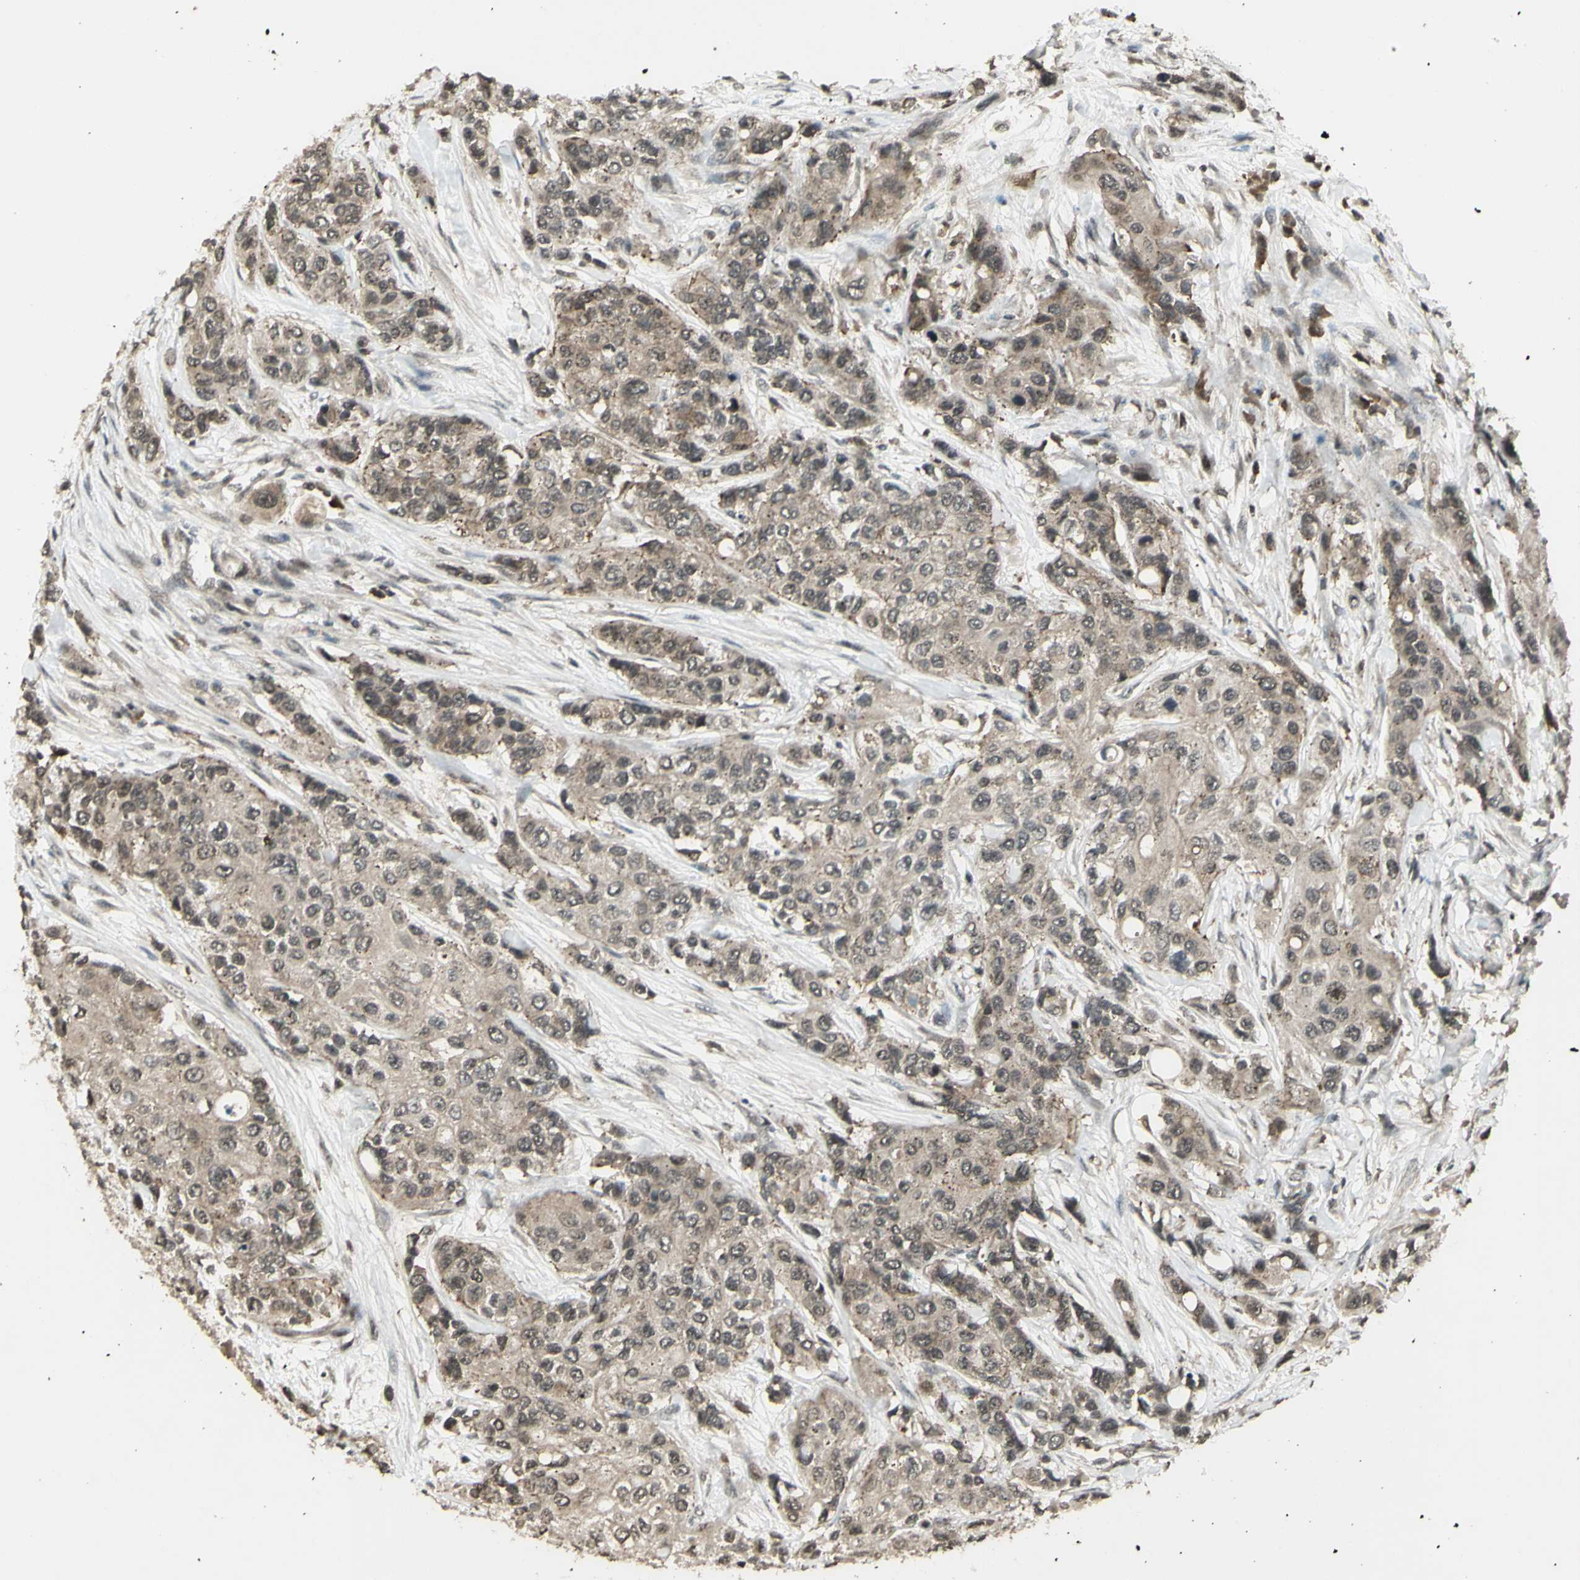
{"staining": {"intensity": "weak", "quantity": ">75%", "location": "cytoplasmic/membranous"}, "tissue": "urothelial cancer", "cell_type": "Tumor cells", "image_type": "cancer", "snomed": [{"axis": "morphology", "description": "Urothelial carcinoma, High grade"}, {"axis": "topography", "description": "Urinary bladder"}], "caption": "Urothelial carcinoma (high-grade) stained with immunohistochemistry reveals weak cytoplasmic/membranous positivity in about >75% of tumor cells.", "gene": "BLNK", "patient": {"sex": "female", "age": 56}}